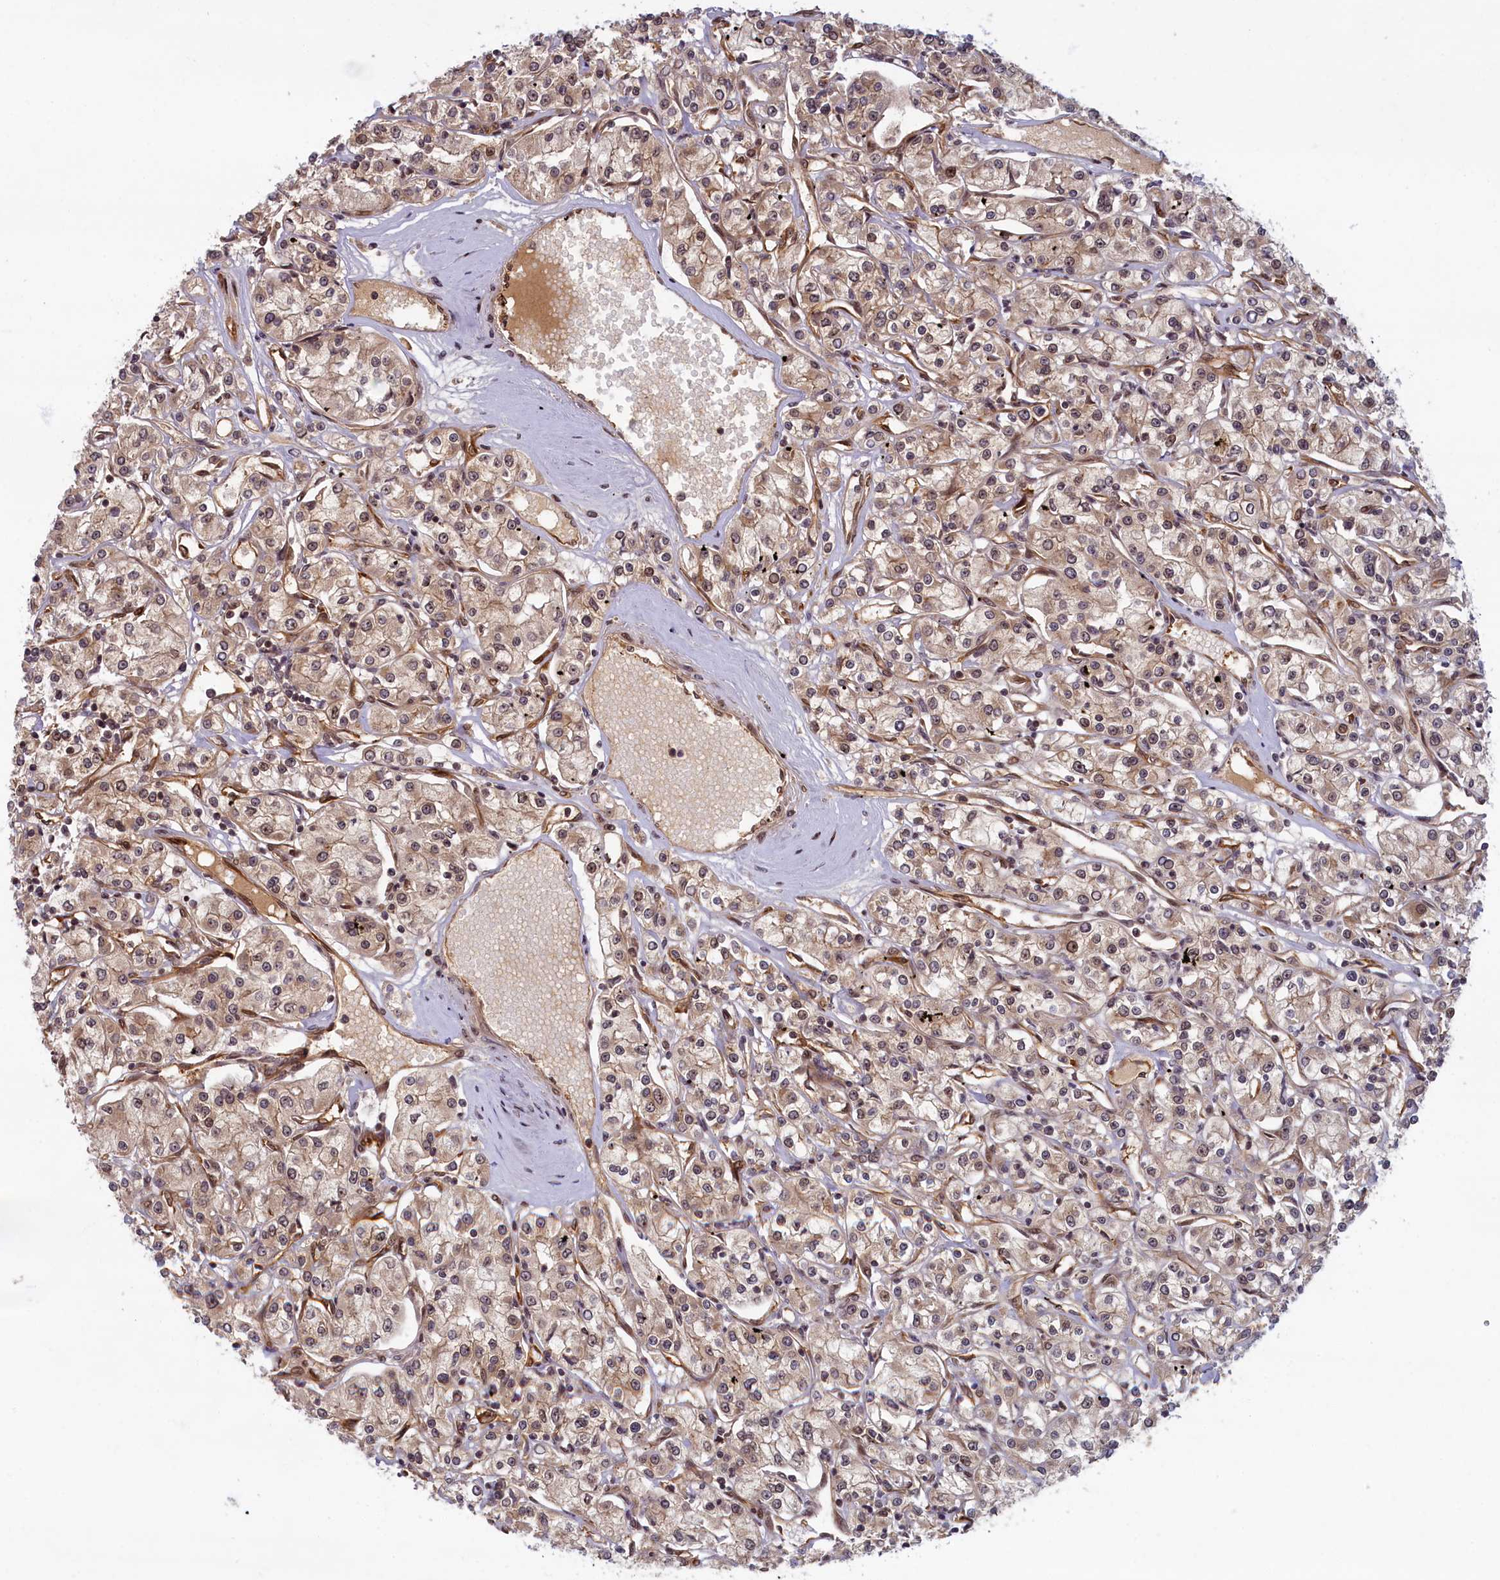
{"staining": {"intensity": "weak", "quantity": "25%-75%", "location": "cytoplasmic/membranous,nuclear"}, "tissue": "renal cancer", "cell_type": "Tumor cells", "image_type": "cancer", "snomed": [{"axis": "morphology", "description": "Adenocarcinoma, NOS"}, {"axis": "topography", "description": "Kidney"}], "caption": "Immunohistochemistry (IHC) photomicrograph of neoplastic tissue: renal cancer (adenocarcinoma) stained using IHC displays low levels of weak protein expression localized specifically in the cytoplasmic/membranous and nuclear of tumor cells, appearing as a cytoplasmic/membranous and nuclear brown color.", "gene": "SNRK", "patient": {"sex": "female", "age": 59}}